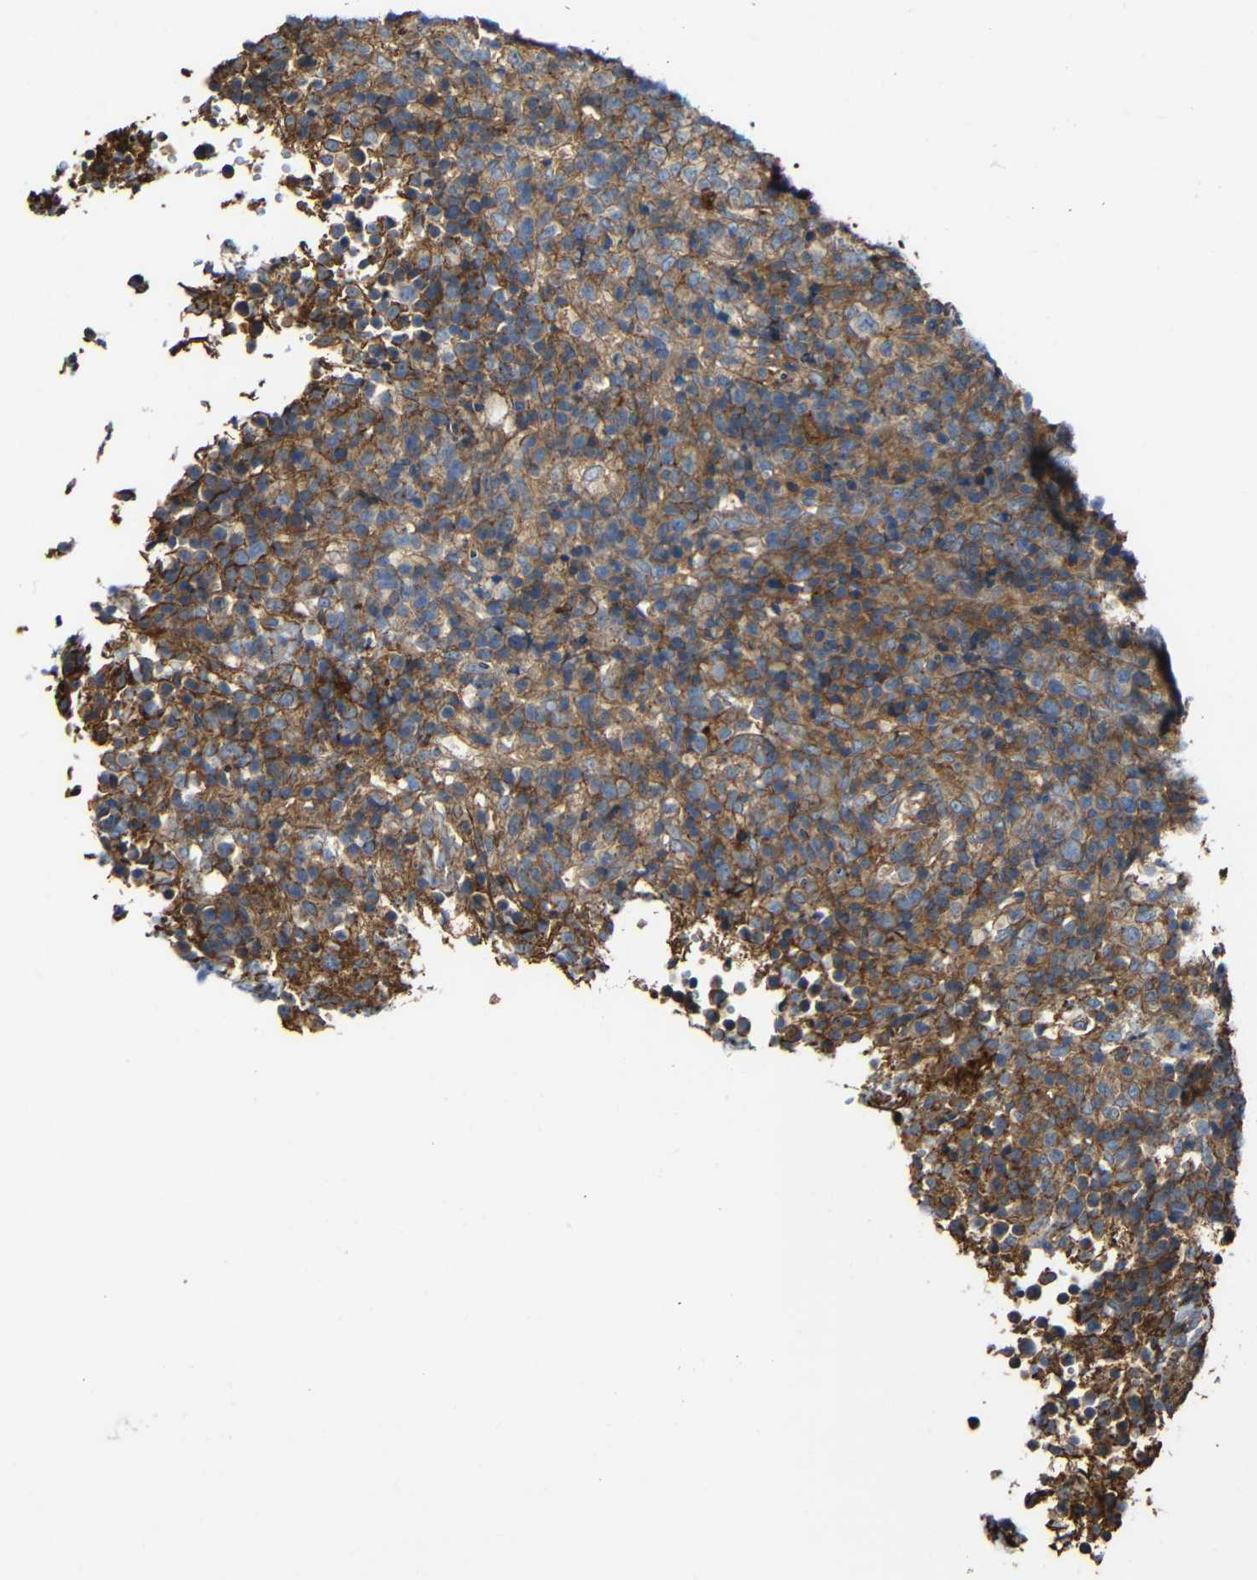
{"staining": {"intensity": "moderate", "quantity": ">75%", "location": "cytoplasmic/membranous"}, "tissue": "lymphoma", "cell_type": "Tumor cells", "image_type": "cancer", "snomed": [{"axis": "morphology", "description": "Malignant lymphoma, non-Hodgkin's type, High grade"}, {"axis": "topography", "description": "Lymph node"}], "caption": "Immunohistochemical staining of high-grade malignant lymphoma, non-Hodgkin's type demonstrates medium levels of moderate cytoplasmic/membranous expression in about >75% of tumor cells. The protein of interest is stained brown, and the nuclei are stained in blue (DAB IHC with brightfield microscopy, high magnification).", "gene": "RHOT2", "patient": {"sex": "female", "age": 76}}